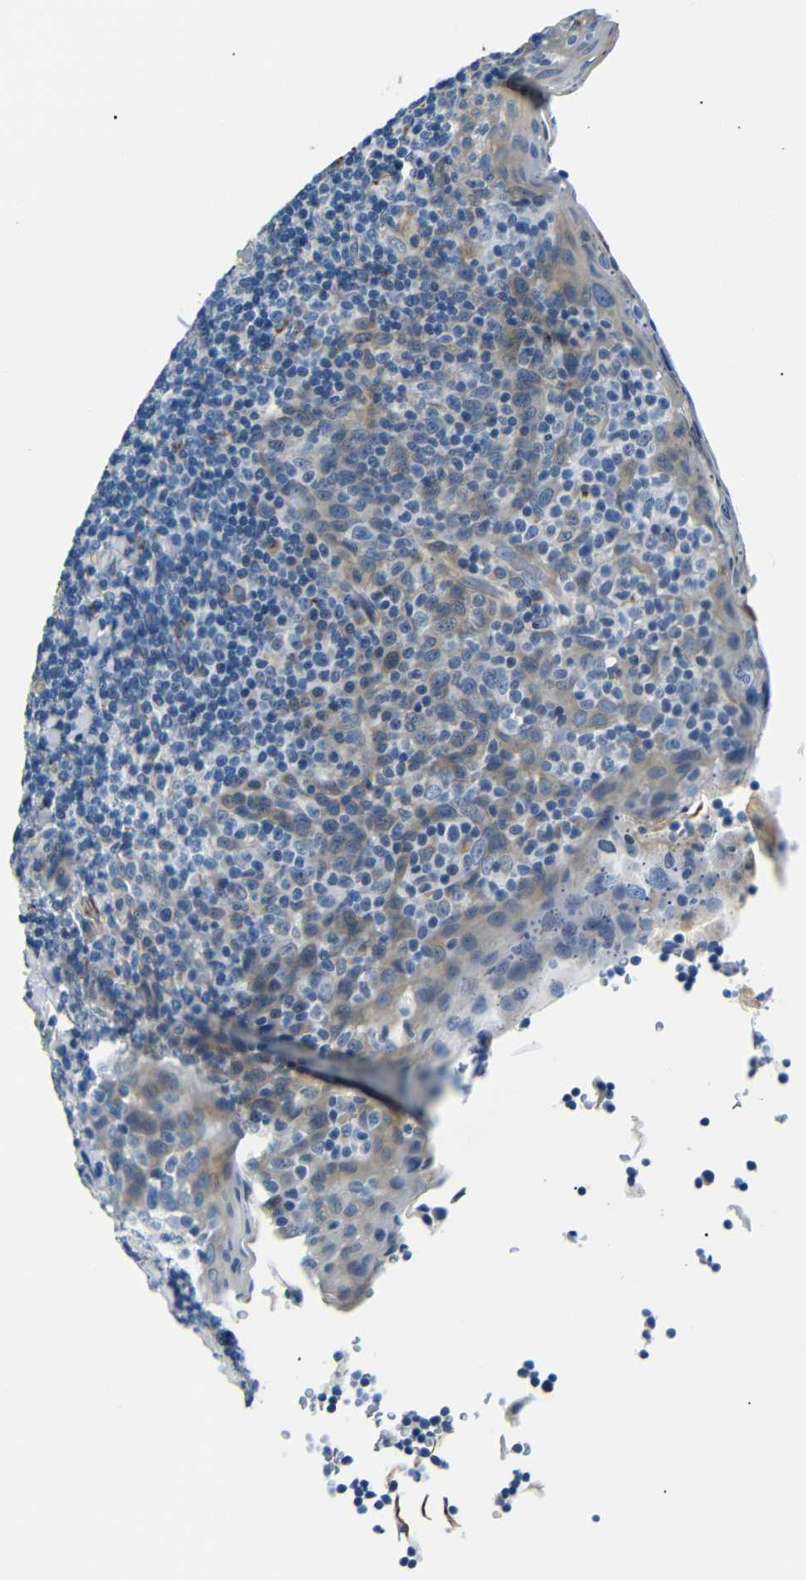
{"staining": {"intensity": "negative", "quantity": "none", "location": "none"}, "tissue": "tonsil", "cell_type": "Germinal center cells", "image_type": "normal", "snomed": [{"axis": "morphology", "description": "Normal tissue, NOS"}, {"axis": "topography", "description": "Tonsil"}], "caption": "Immunohistochemistry photomicrograph of unremarkable human tonsil stained for a protein (brown), which reveals no expression in germinal center cells.", "gene": "TAFA1", "patient": {"sex": "male", "age": 17}}